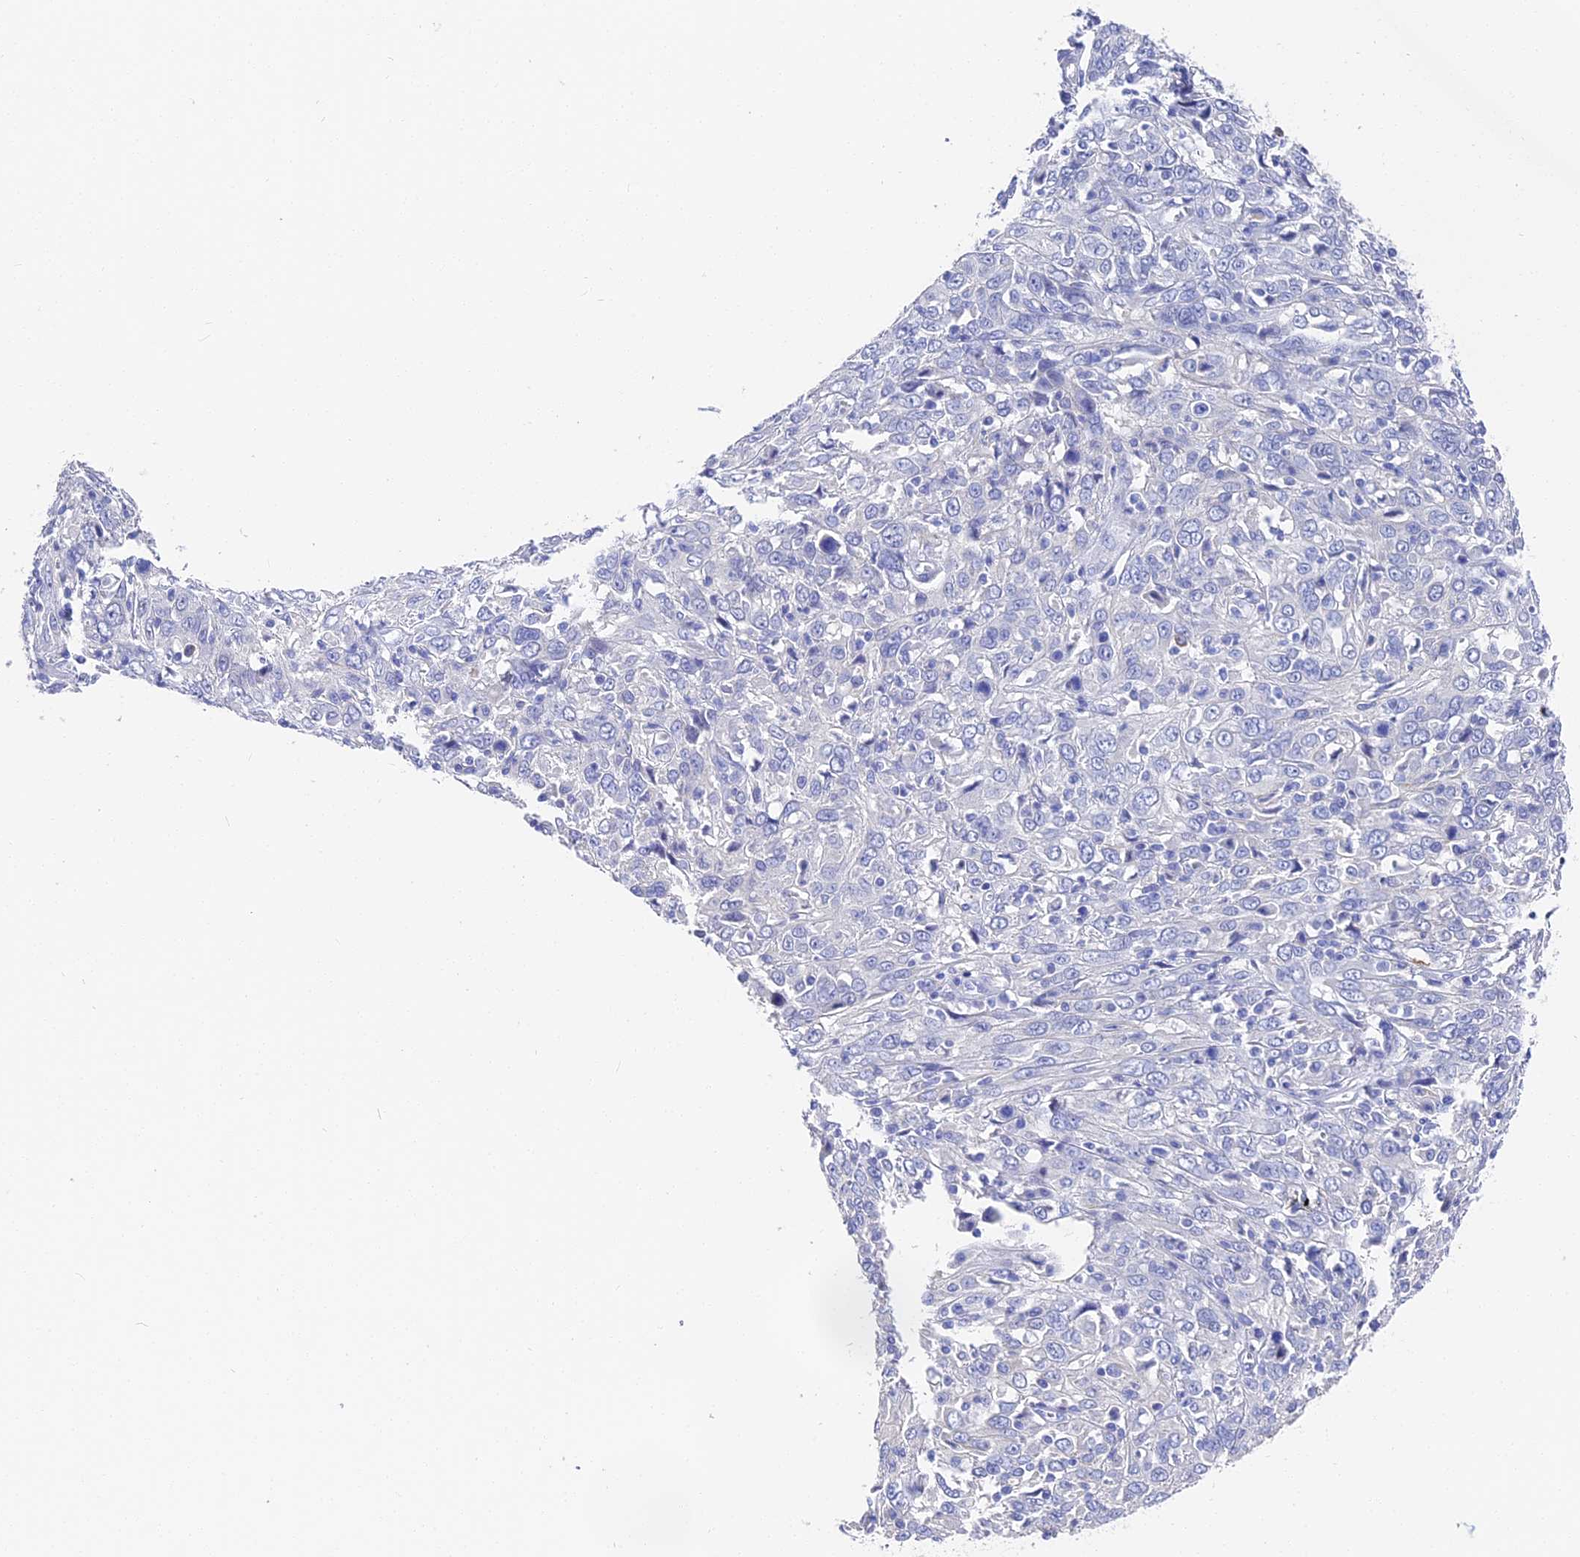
{"staining": {"intensity": "negative", "quantity": "none", "location": "none"}, "tissue": "cervical cancer", "cell_type": "Tumor cells", "image_type": "cancer", "snomed": [{"axis": "morphology", "description": "Squamous cell carcinoma, NOS"}, {"axis": "topography", "description": "Cervix"}], "caption": "Human squamous cell carcinoma (cervical) stained for a protein using immunohistochemistry displays no positivity in tumor cells.", "gene": "VPS33B", "patient": {"sex": "female", "age": 46}}